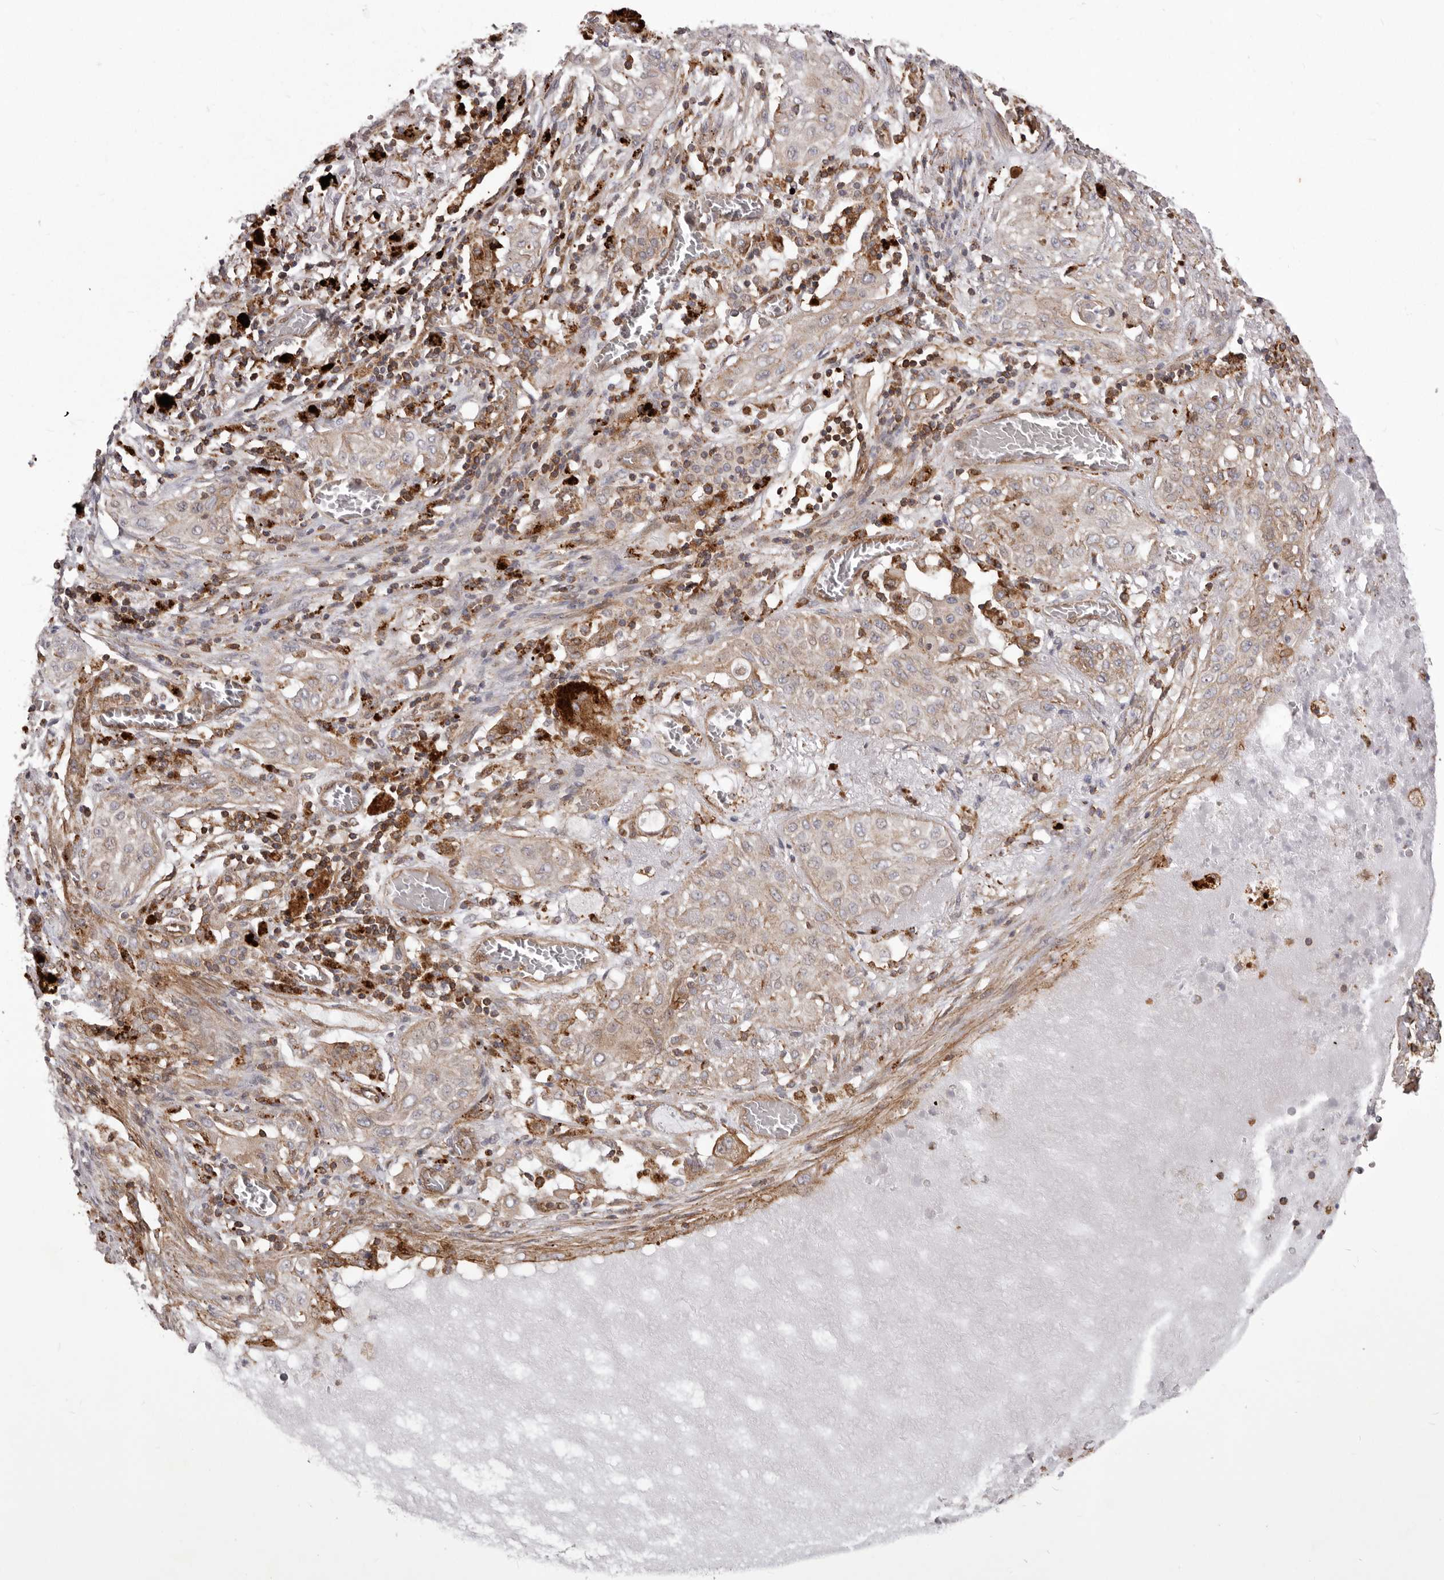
{"staining": {"intensity": "weak", "quantity": "25%-75%", "location": "cytoplasmic/membranous"}, "tissue": "lung cancer", "cell_type": "Tumor cells", "image_type": "cancer", "snomed": [{"axis": "morphology", "description": "Squamous cell carcinoma, NOS"}, {"axis": "topography", "description": "Lung"}], "caption": "IHC image of human lung squamous cell carcinoma stained for a protein (brown), which exhibits low levels of weak cytoplasmic/membranous expression in approximately 25%-75% of tumor cells.", "gene": "NUP43", "patient": {"sex": "female", "age": 47}}